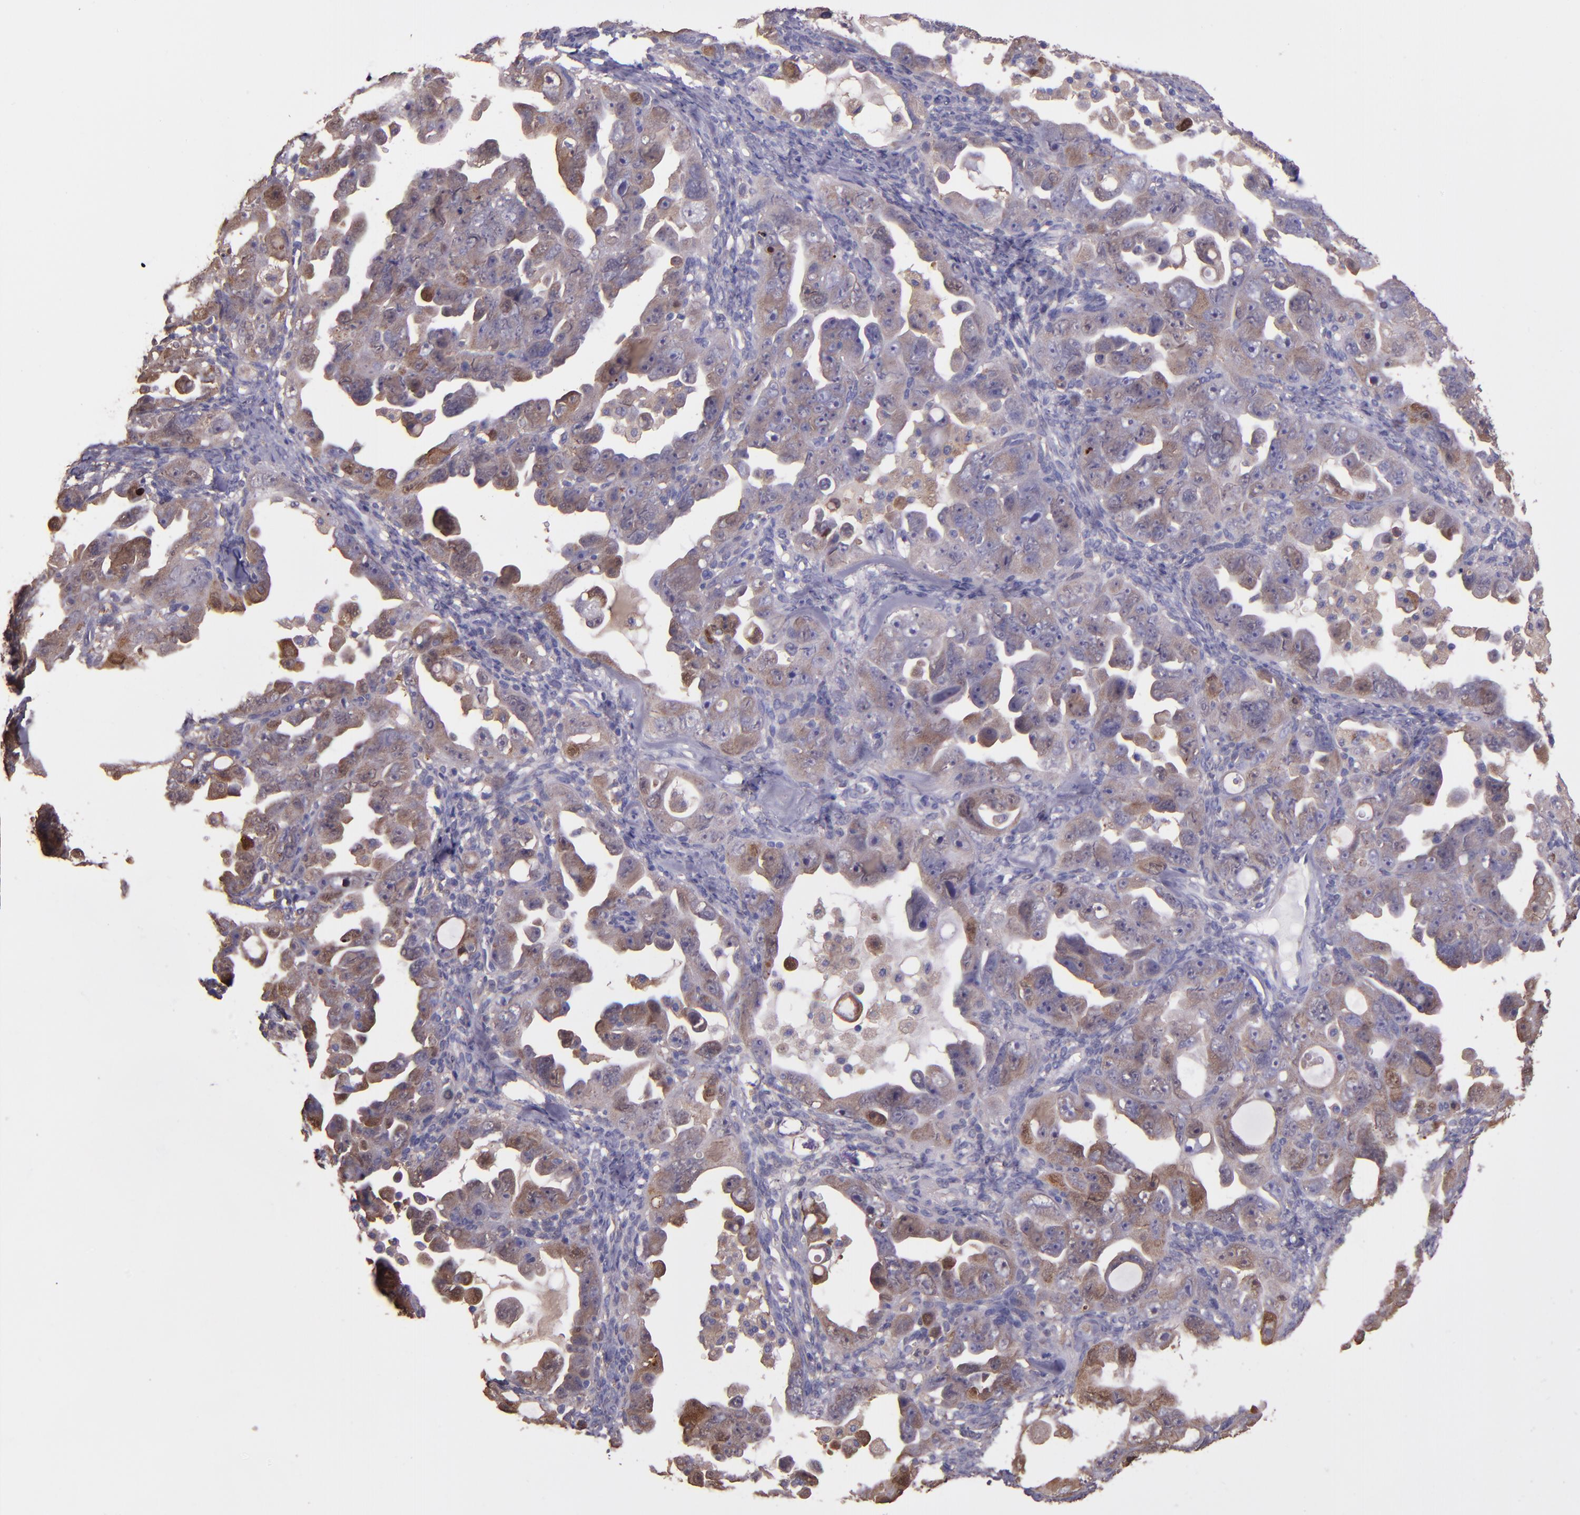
{"staining": {"intensity": "moderate", "quantity": "25%-75%", "location": "cytoplasmic/membranous"}, "tissue": "ovarian cancer", "cell_type": "Tumor cells", "image_type": "cancer", "snomed": [{"axis": "morphology", "description": "Cystadenocarcinoma, serous, NOS"}, {"axis": "topography", "description": "Ovary"}], "caption": "This is a histology image of immunohistochemistry staining of ovarian serous cystadenocarcinoma, which shows moderate positivity in the cytoplasmic/membranous of tumor cells.", "gene": "WASHC1", "patient": {"sex": "female", "age": 66}}